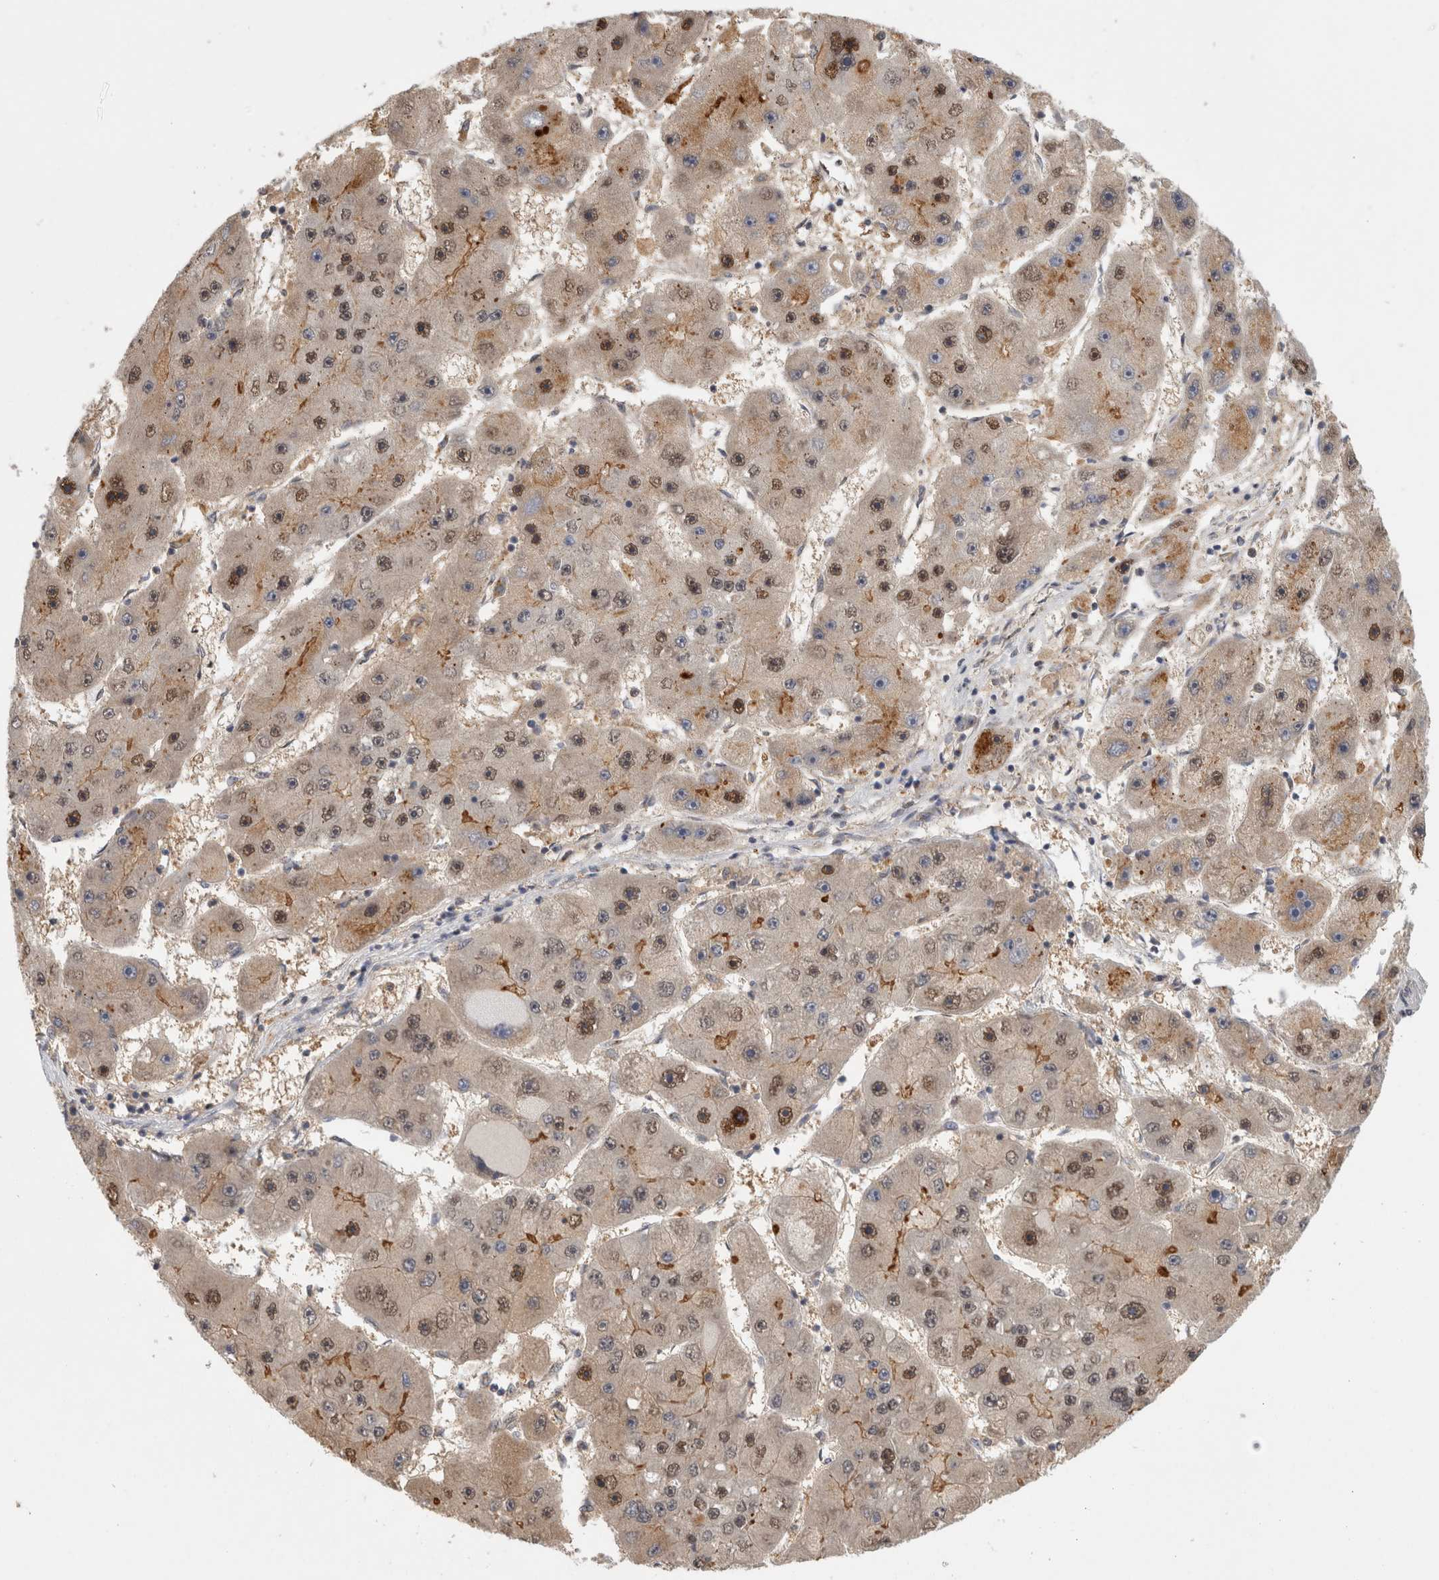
{"staining": {"intensity": "moderate", "quantity": "25%-75%", "location": "nuclear"}, "tissue": "liver cancer", "cell_type": "Tumor cells", "image_type": "cancer", "snomed": [{"axis": "morphology", "description": "Carcinoma, Hepatocellular, NOS"}, {"axis": "topography", "description": "Liver"}], "caption": "Hepatocellular carcinoma (liver) was stained to show a protein in brown. There is medium levels of moderate nuclear positivity in approximately 25%-75% of tumor cells.", "gene": "PIGP", "patient": {"sex": "female", "age": 61}}